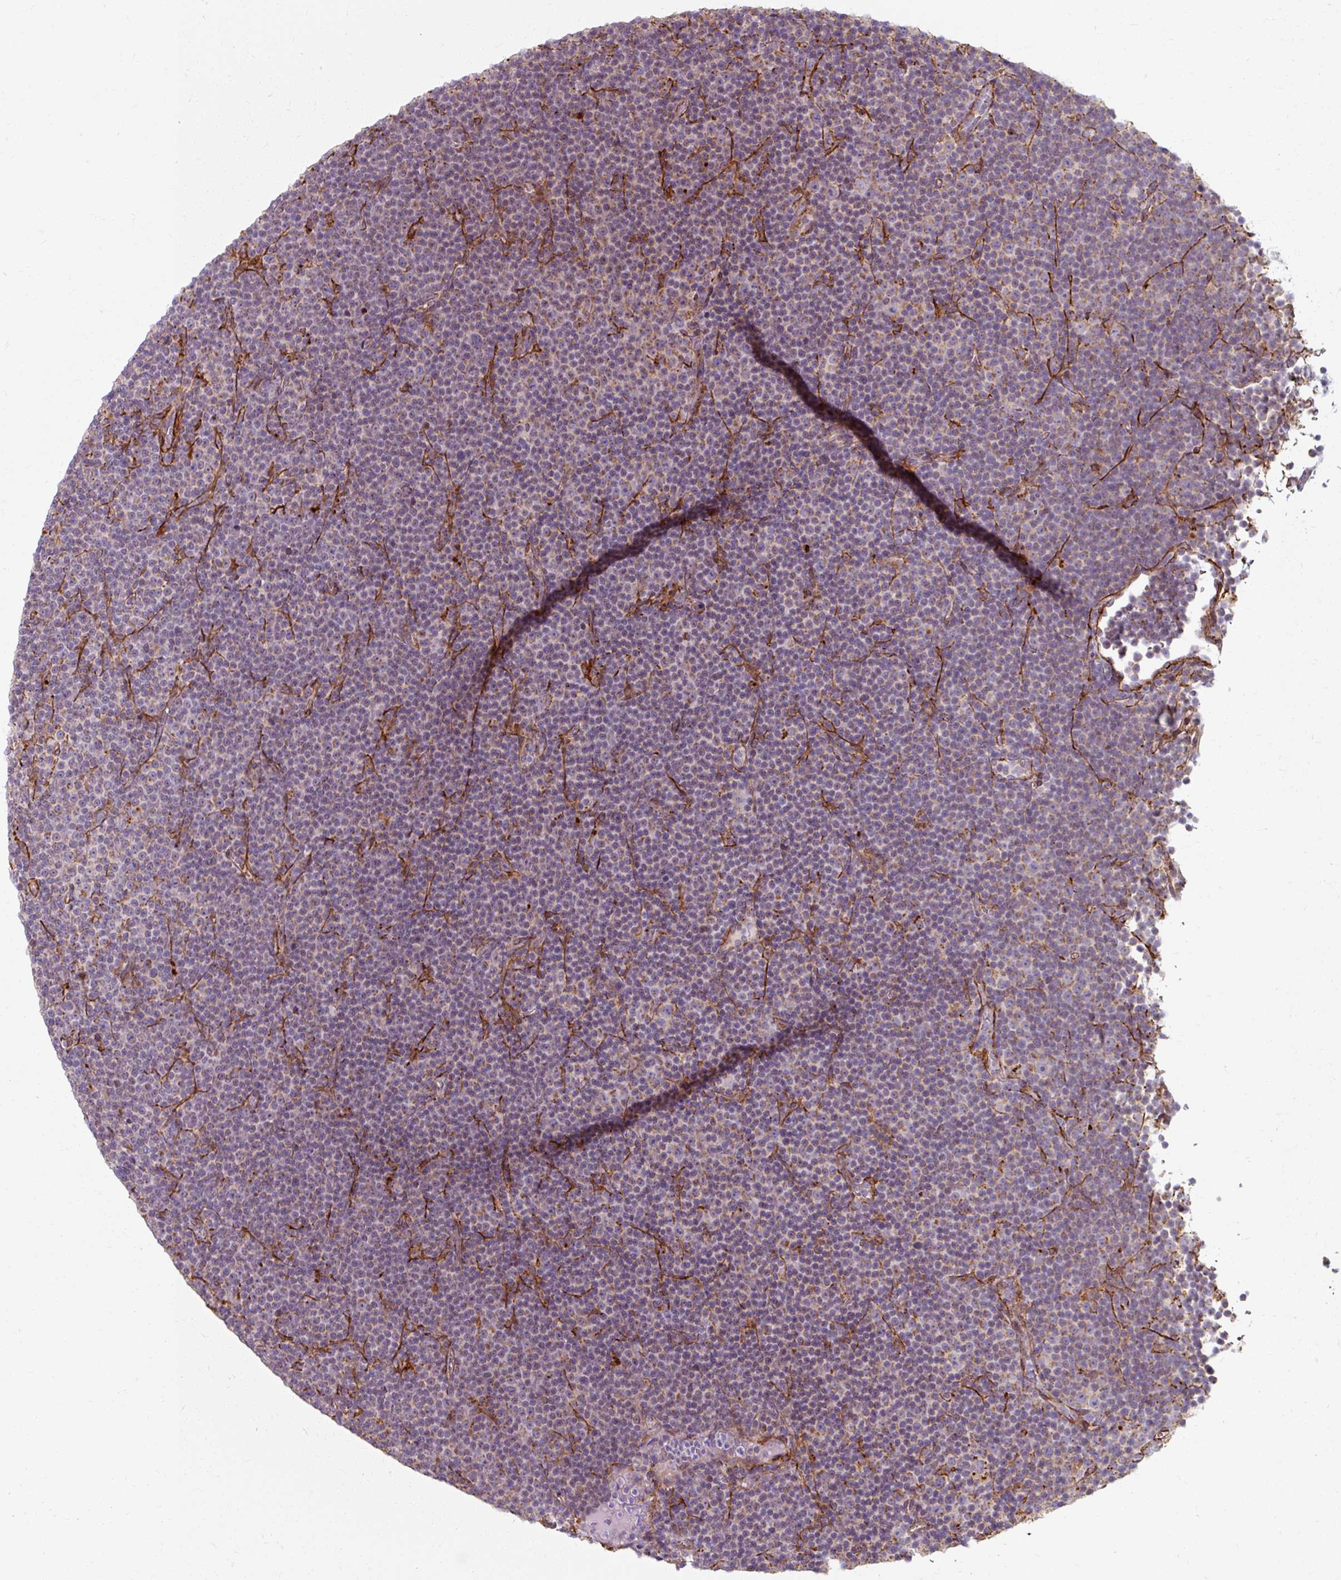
{"staining": {"intensity": "negative", "quantity": "none", "location": "none"}, "tissue": "lymphoma", "cell_type": "Tumor cells", "image_type": "cancer", "snomed": [{"axis": "morphology", "description": "Malignant lymphoma, non-Hodgkin's type, Low grade"}, {"axis": "topography", "description": "Lymph node"}], "caption": "The IHC photomicrograph has no significant staining in tumor cells of malignant lymphoma, non-Hodgkin's type (low-grade) tissue.", "gene": "MRPS5", "patient": {"sex": "female", "age": 67}}